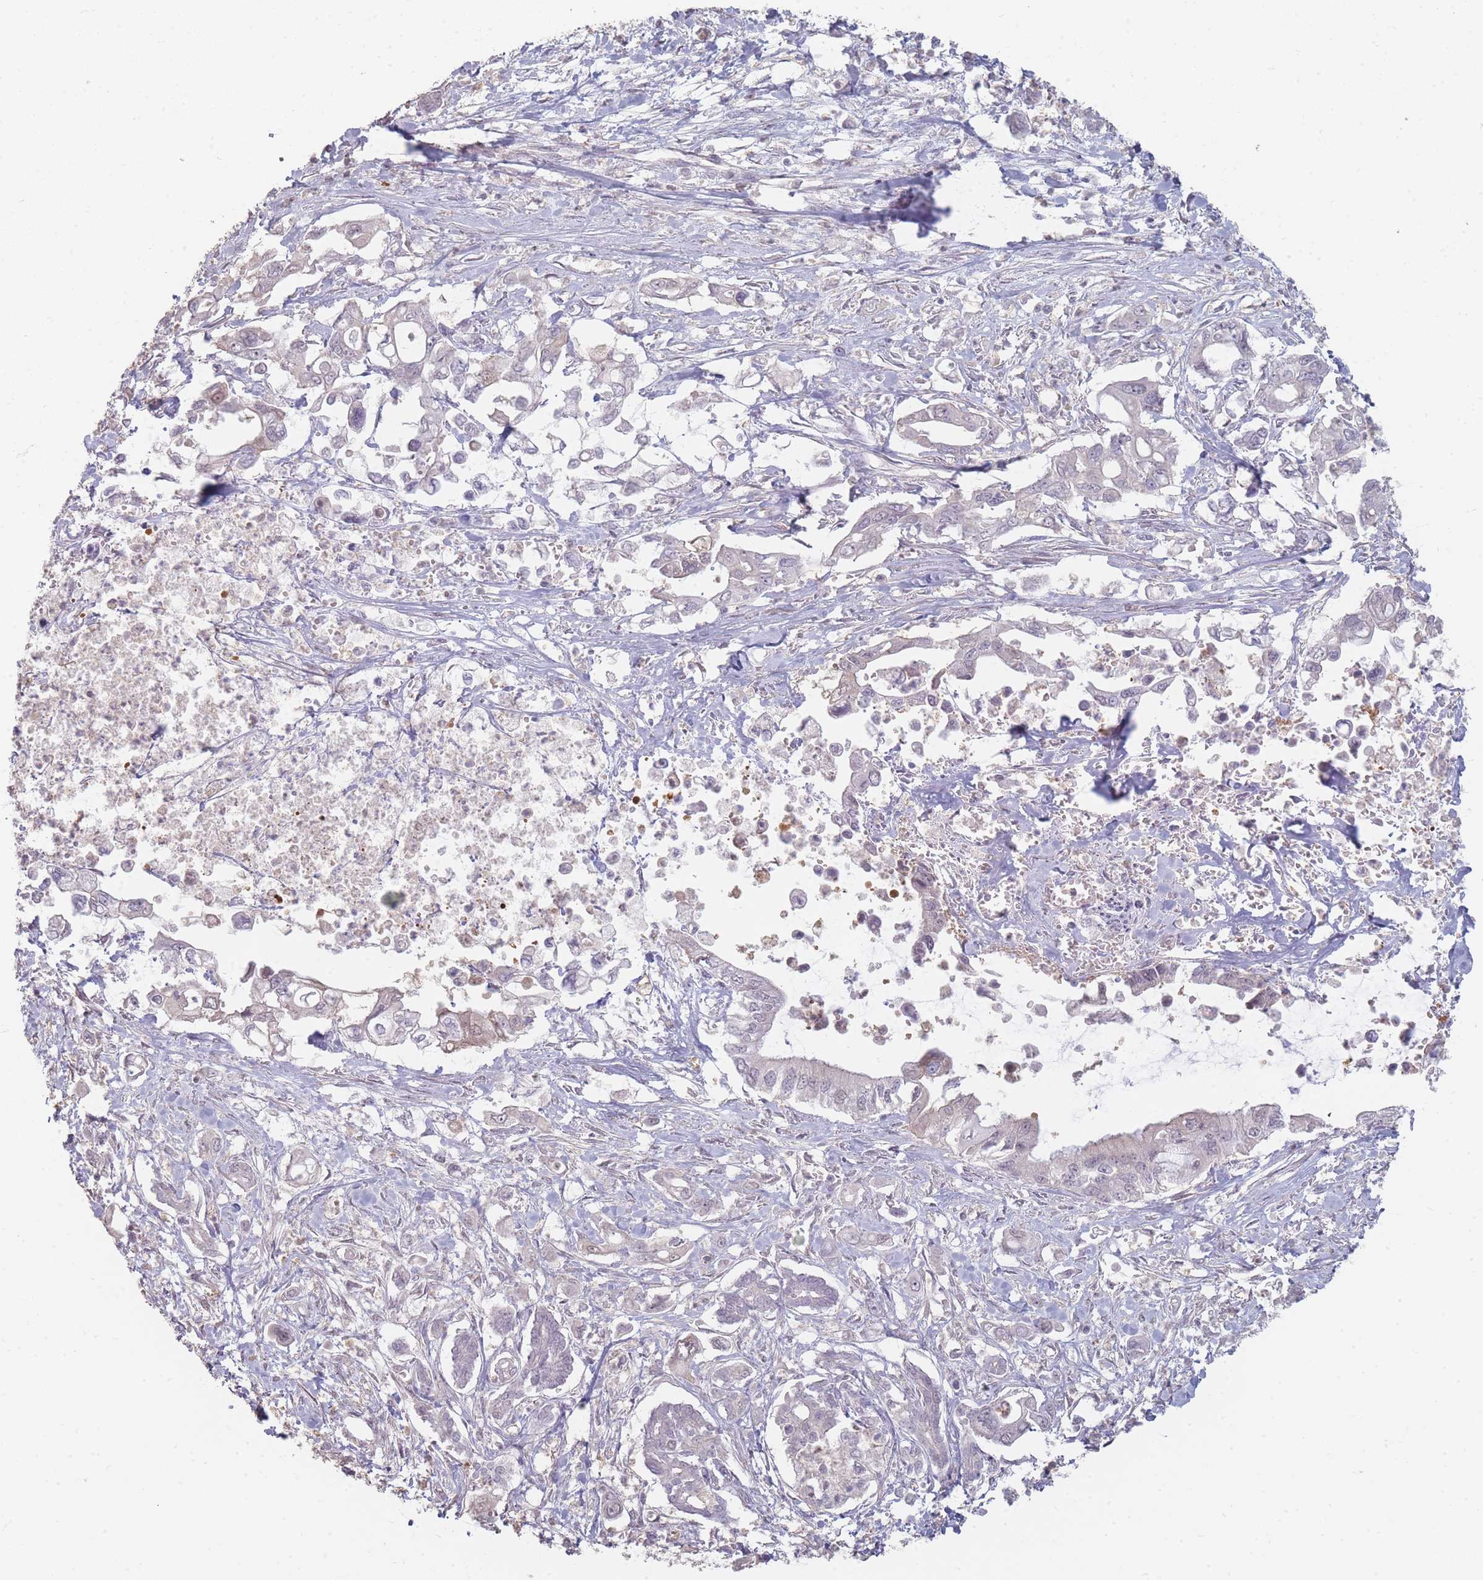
{"staining": {"intensity": "negative", "quantity": "none", "location": "none"}, "tissue": "pancreatic cancer", "cell_type": "Tumor cells", "image_type": "cancer", "snomed": [{"axis": "morphology", "description": "Adenocarcinoma, NOS"}, {"axis": "topography", "description": "Pancreas"}], "caption": "A histopathology image of adenocarcinoma (pancreatic) stained for a protein displays no brown staining in tumor cells.", "gene": "RFTN1", "patient": {"sex": "male", "age": 61}}